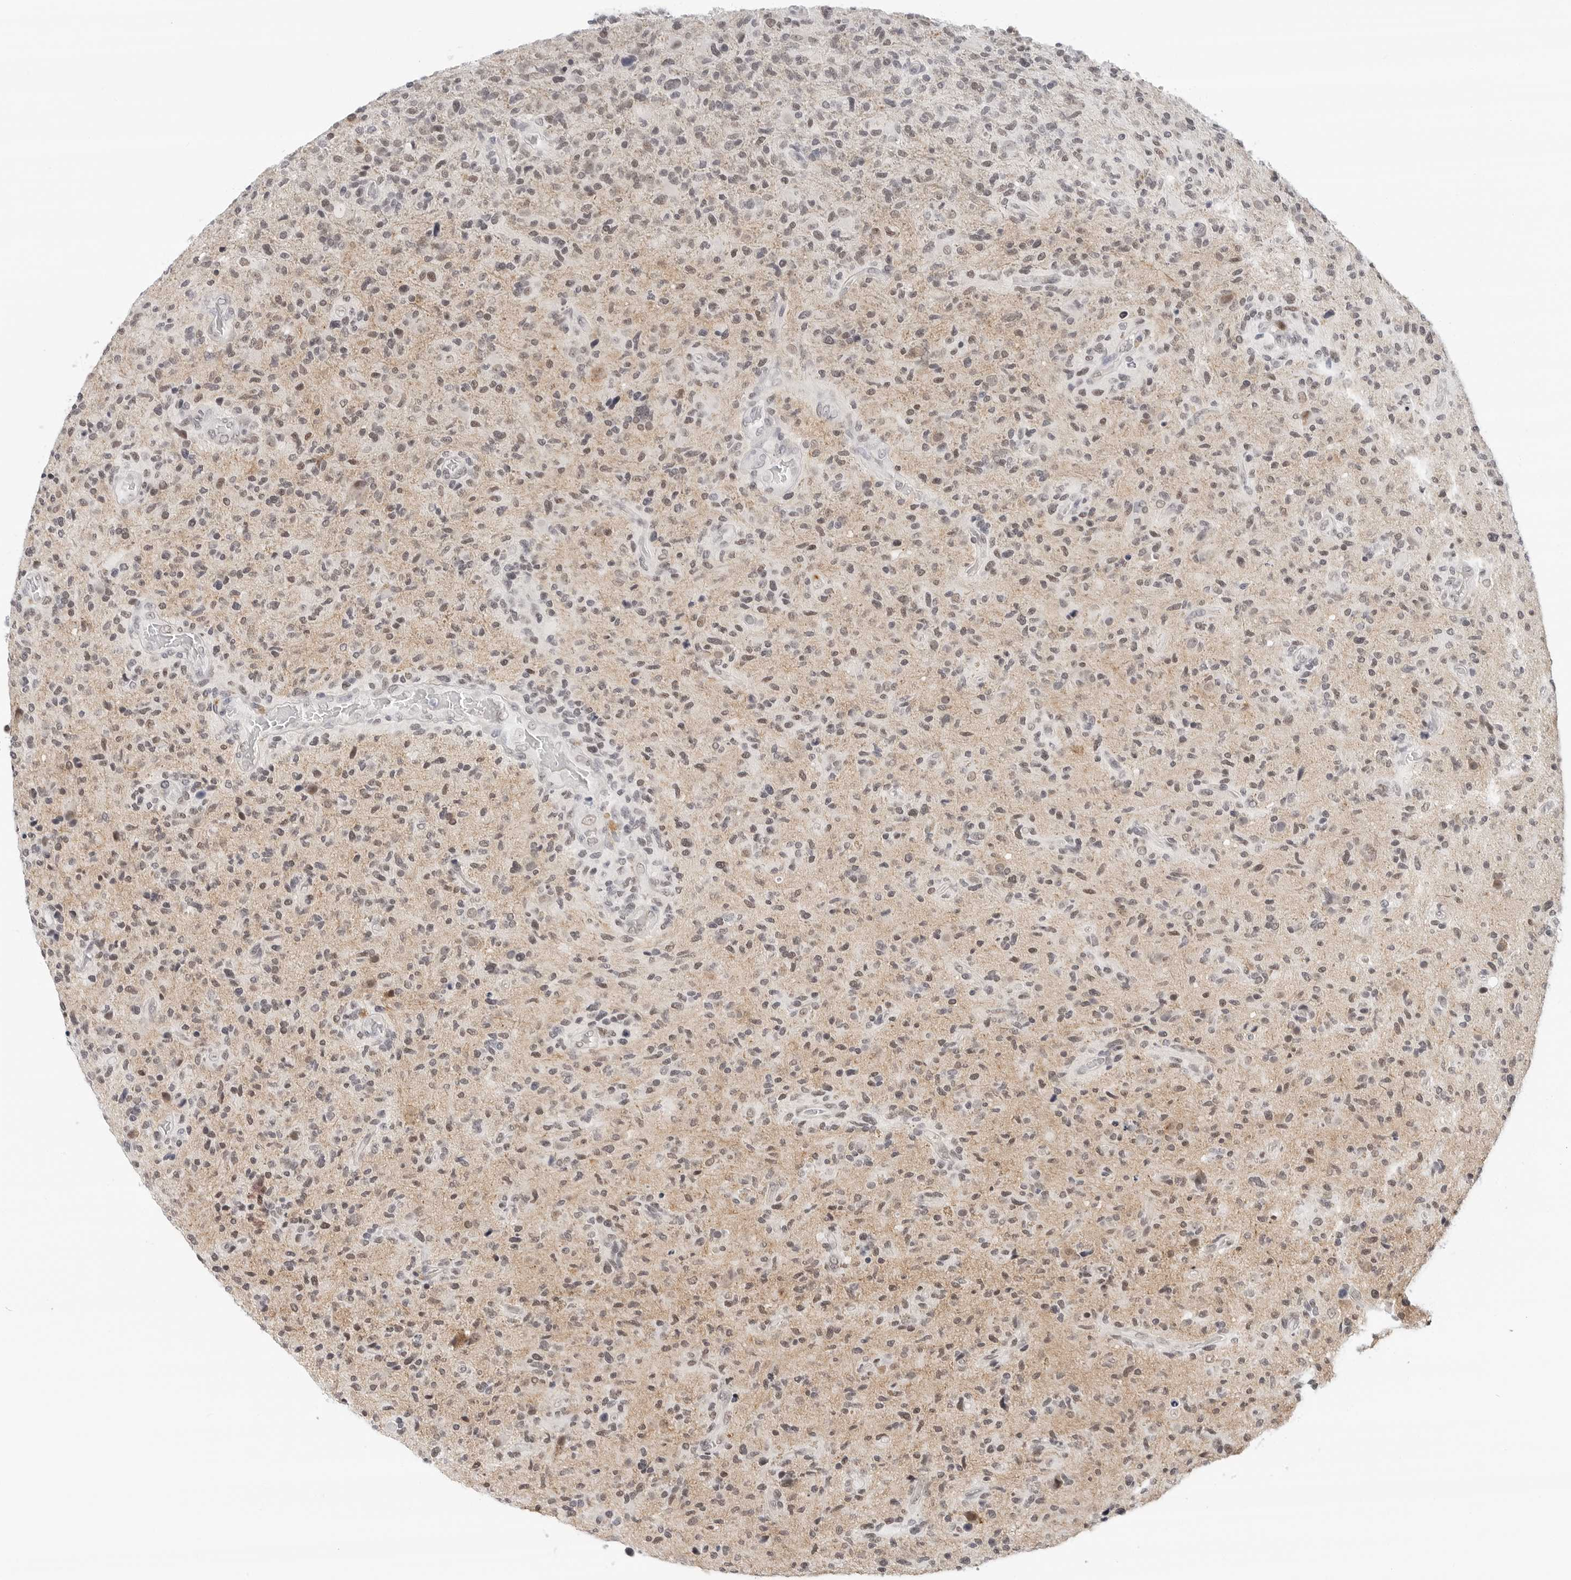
{"staining": {"intensity": "weak", "quantity": ">75%", "location": "nuclear"}, "tissue": "glioma", "cell_type": "Tumor cells", "image_type": "cancer", "snomed": [{"axis": "morphology", "description": "Glioma, malignant, High grade"}, {"axis": "topography", "description": "Brain"}], "caption": "A micrograph of glioma stained for a protein shows weak nuclear brown staining in tumor cells.", "gene": "TSEN2", "patient": {"sex": "male", "age": 72}}